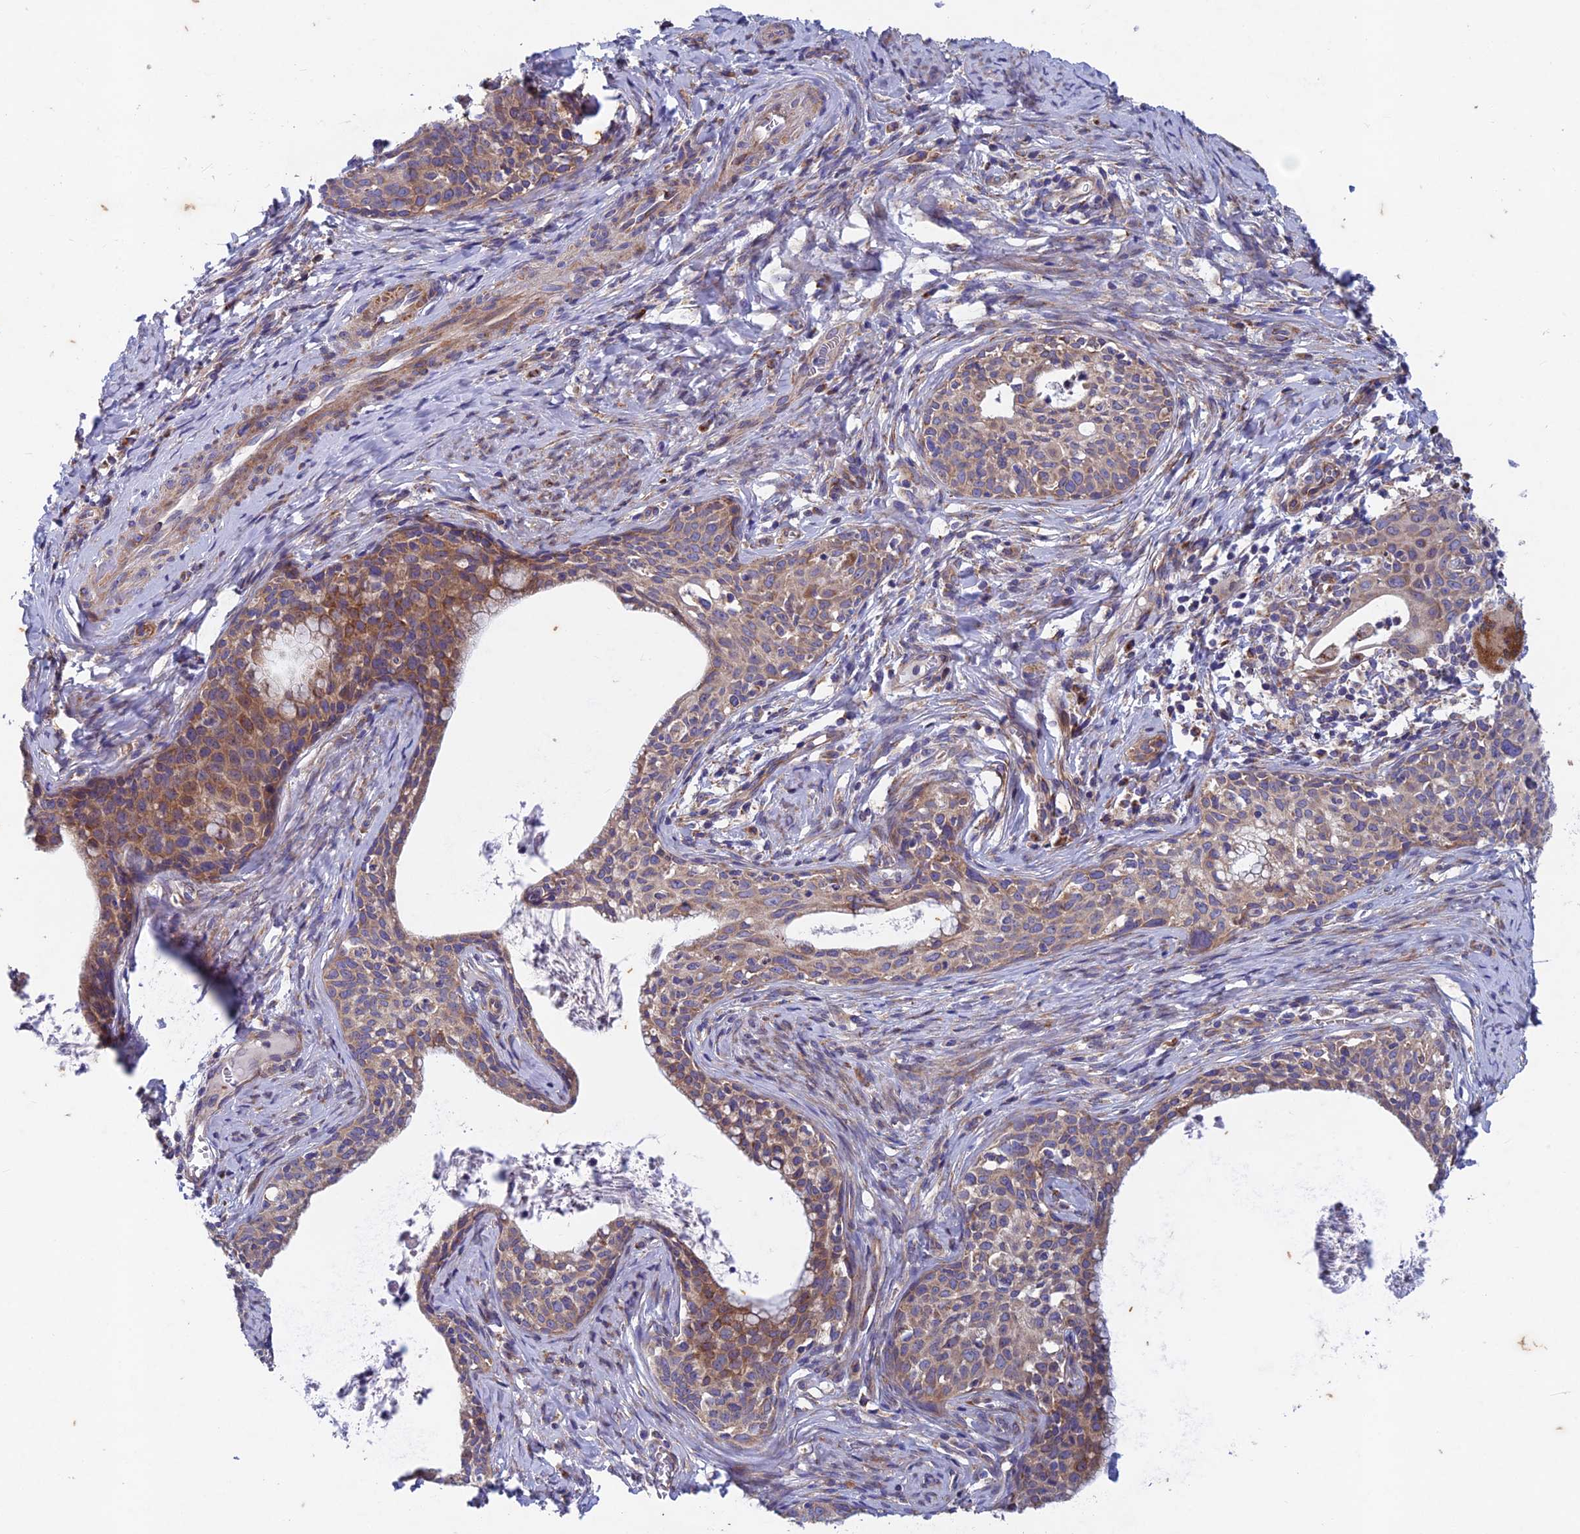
{"staining": {"intensity": "moderate", "quantity": "<25%", "location": "cytoplasmic/membranous"}, "tissue": "cervical cancer", "cell_type": "Tumor cells", "image_type": "cancer", "snomed": [{"axis": "morphology", "description": "Squamous cell carcinoma, NOS"}, {"axis": "topography", "description": "Cervix"}], "caption": "The histopathology image exhibits a brown stain indicating the presence of a protein in the cytoplasmic/membranous of tumor cells in cervical cancer. (DAB IHC with brightfield microscopy, high magnification).", "gene": "AP4S1", "patient": {"sex": "female", "age": 52}}